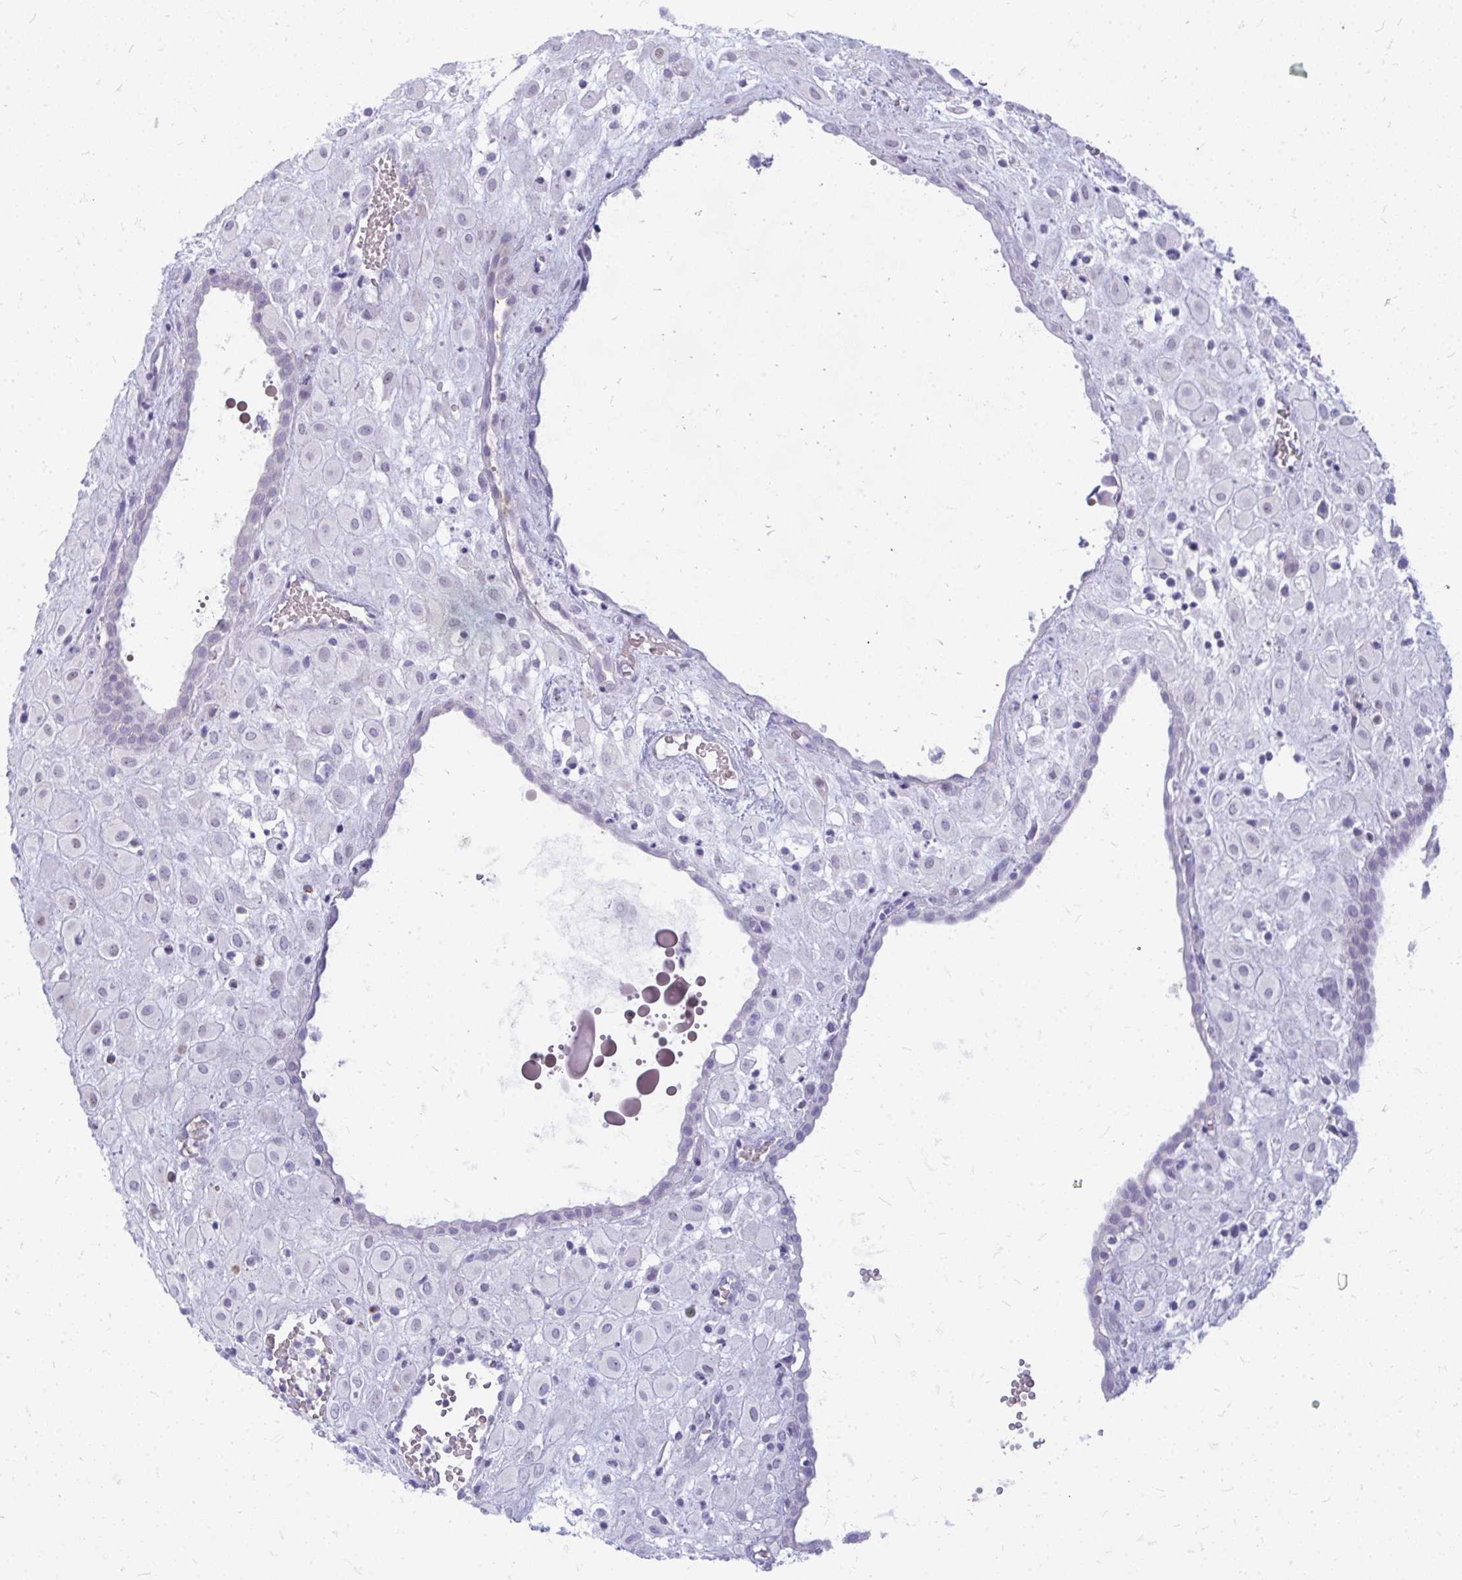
{"staining": {"intensity": "negative", "quantity": "none", "location": "none"}, "tissue": "placenta", "cell_type": "Decidual cells", "image_type": "normal", "snomed": [{"axis": "morphology", "description": "Normal tissue, NOS"}, {"axis": "topography", "description": "Placenta"}], "caption": "A high-resolution image shows immunohistochemistry (IHC) staining of normal placenta, which demonstrates no significant positivity in decidual cells.", "gene": "TSPEAR", "patient": {"sex": "female", "age": 24}}